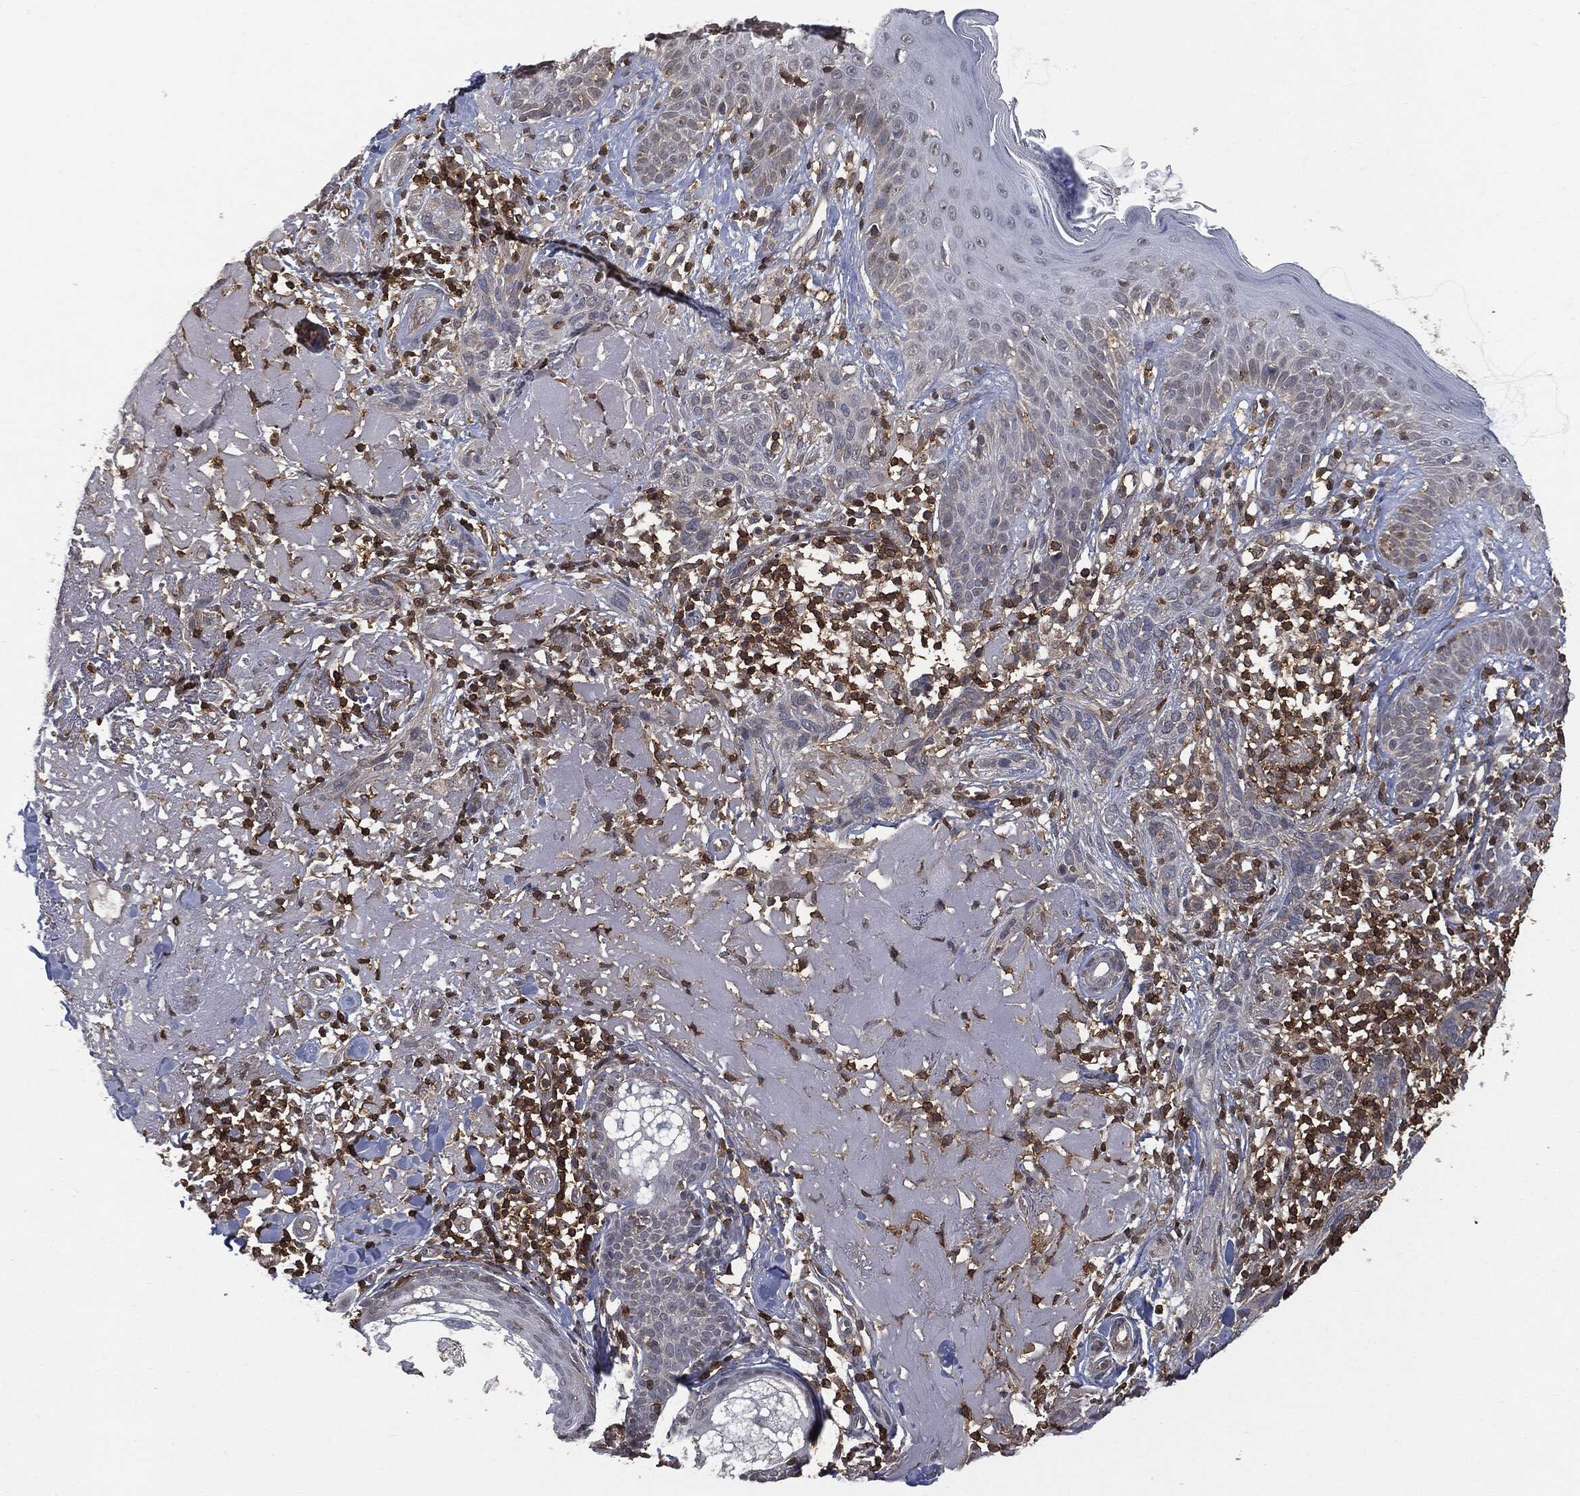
{"staining": {"intensity": "negative", "quantity": "none", "location": "none"}, "tissue": "skin cancer", "cell_type": "Tumor cells", "image_type": "cancer", "snomed": [{"axis": "morphology", "description": "Basal cell carcinoma"}, {"axis": "topography", "description": "Skin"}], "caption": "DAB immunohistochemical staining of human skin cancer (basal cell carcinoma) demonstrates no significant staining in tumor cells.", "gene": "PSMB10", "patient": {"sex": "male", "age": 91}}